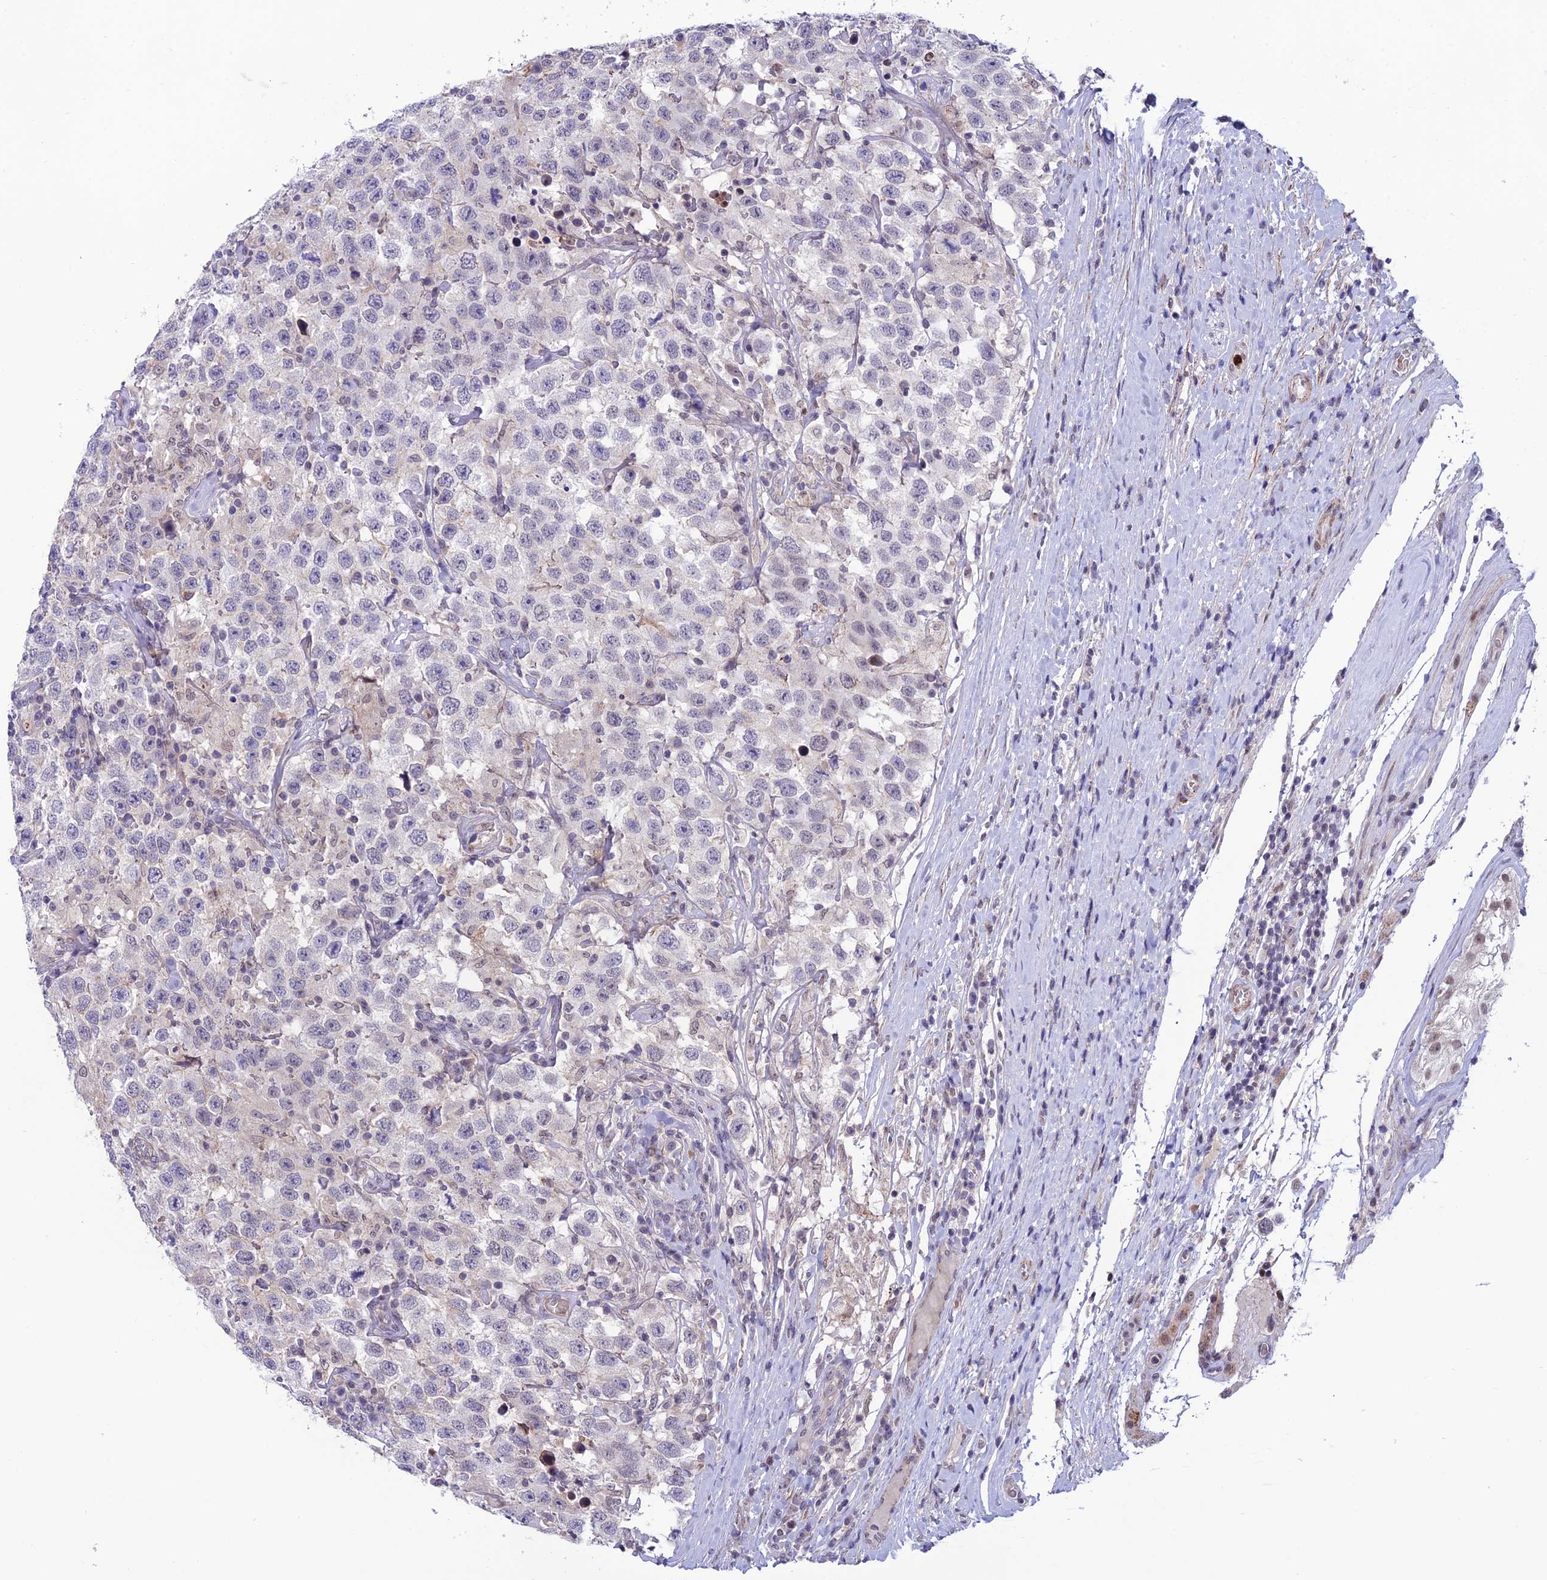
{"staining": {"intensity": "negative", "quantity": "none", "location": "none"}, "tissue": "testis cancer", "cell_type": "Tumor cells", "image_type": "cancer", "snomed": [{"axis": "morphology", "description": "Seminoma, NOS"}, {"axis": "topography", "description": "Testis"}], "caption": "Histopathology image shows no significant protein positivity in tumor cells of seminoma (testis). (DAB IHC visualized using brightfield microscopy, high magnification).", "gene": "COL6A6", "patient": {"sex": "male", "age": 41}}